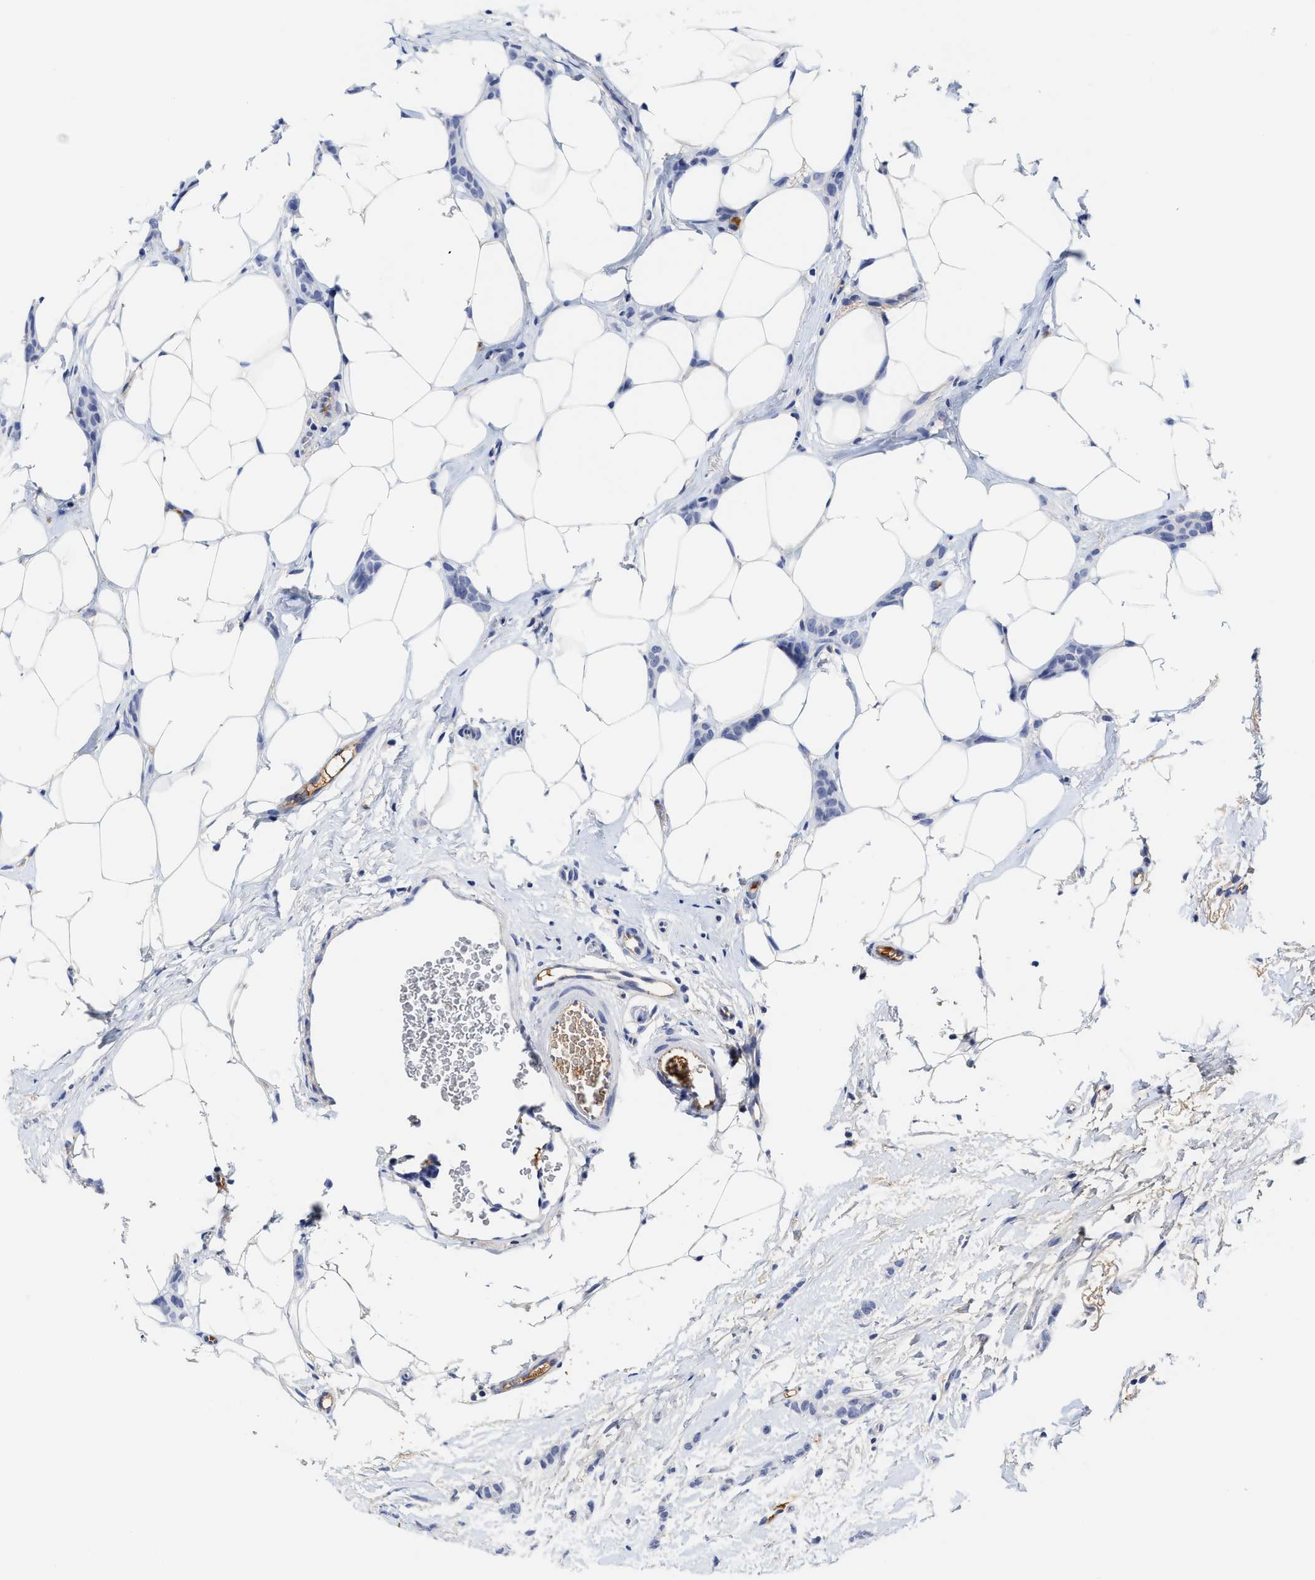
{"staining": {"intensity": "negative", "quantity": "none", "location": "none"}, "tissue": "breast cancer", "cell_type": "Tumor cells", "image_type": "cancer", "snomed": [{"axis": "morphology", "description": "Lobular carcinoma"}, {"axis": "topography", "description": "Skin"}, {"axis": "topography", "description": "Breast"}], "caption": "Breast cancer was stained to show a protein in brown. There is no significant positivity in tumor cells. Nuclei are stained in blue.", "gene": "C2", "patient": {"sex": "female", "age": 46}}